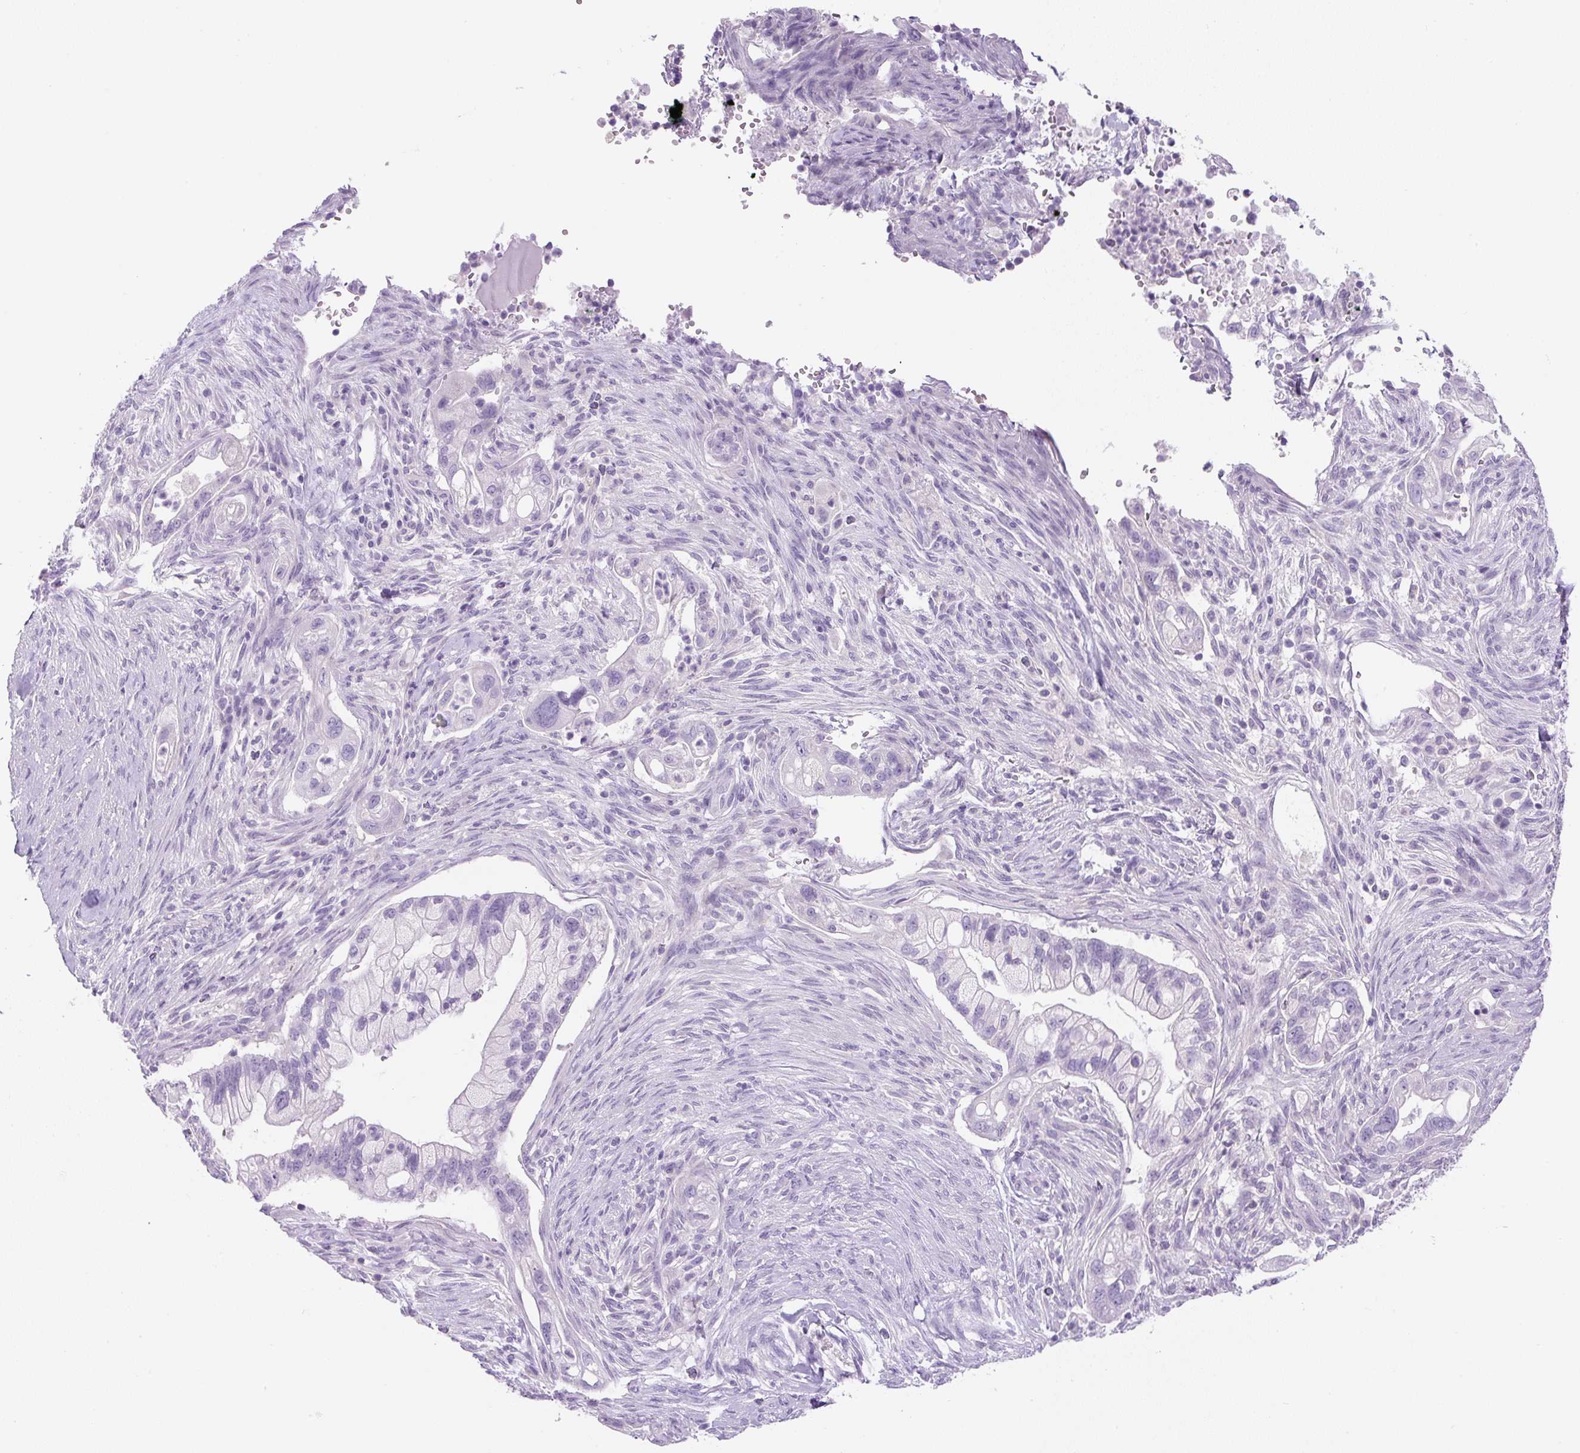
{"staining": {"intensity": "negative", "quantity": "none", "location": "none"}, "tissue": "pancreatic cancer", "cell_type": "Tumor cells", "image_type": "cancer", "snomed": [{"axis": "morphology", "description": "Adenocarcinoma, NOS"}, {"axis": "topography", "description": "Pancreas"}], "caption": "IHC of pancreatic adenocarcinoma displays no staining in tumor cells.", "gene": "UBL3", "patient": {"sex": "male", "age": 44}}